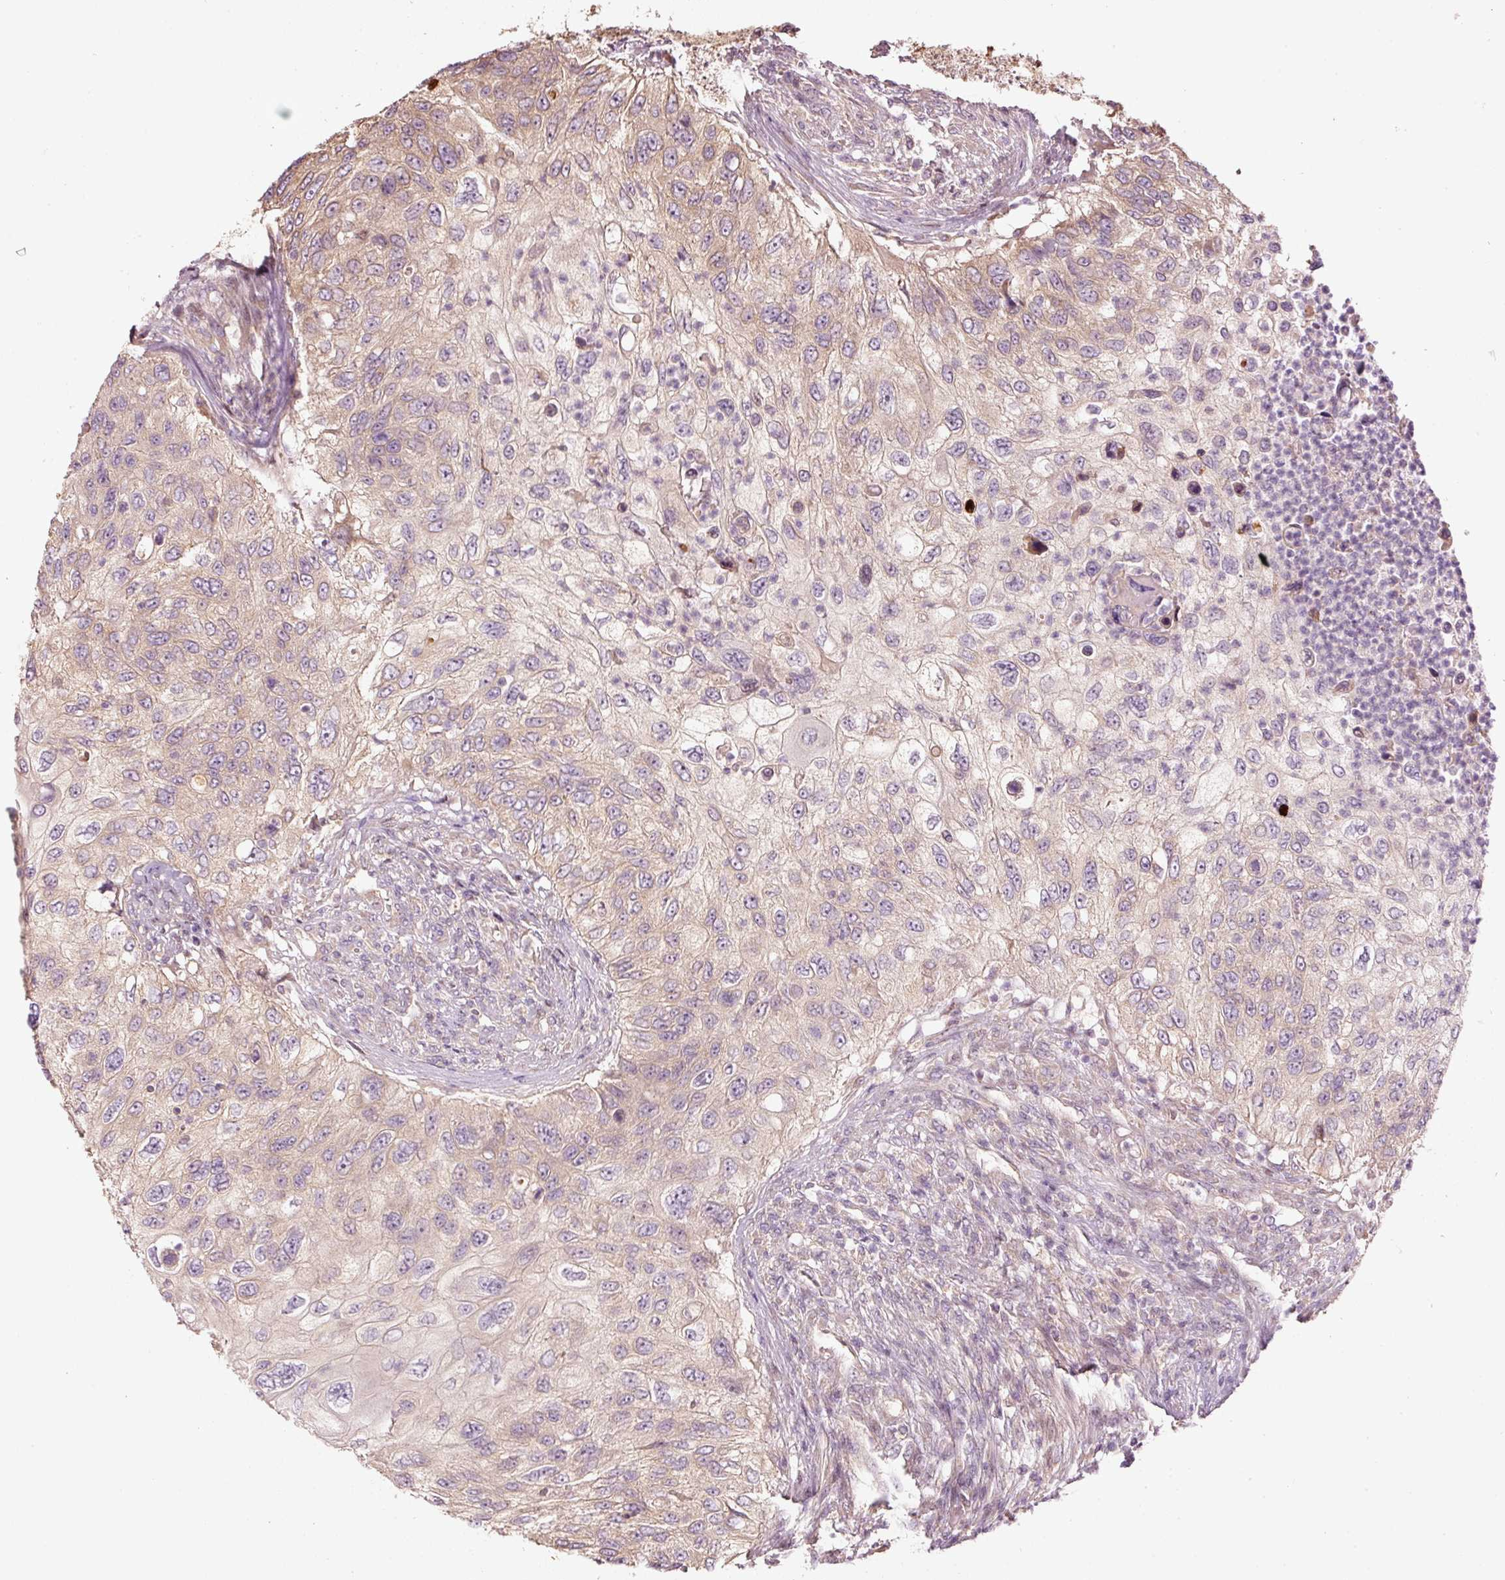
{"staining": {"intensity": "moderate", "quantity": "<25%", "location": "cytoplasmic/membranous"}, "tissue": "urothelial cancer", "cell_type": "Tumor cells", "image_type": "cancer", "snomed": [{"axis": "morphology", "description": "Urothelial carcinoma, High grade"}, {"axis": "topography", "description": "Urinary bladder"}], "caption": "IHC of urothelial carcinoma (high-grade) displays low levels of moderate cytoplasmic/membranous positivity in approximately <25% of tumor cells. (DAB (3,3'-diaminobenzidine) = brown stain, brightfield microscopy at high magnification).", "gene": "MAP10", "patient": {"sex": "female", "age": 60}}